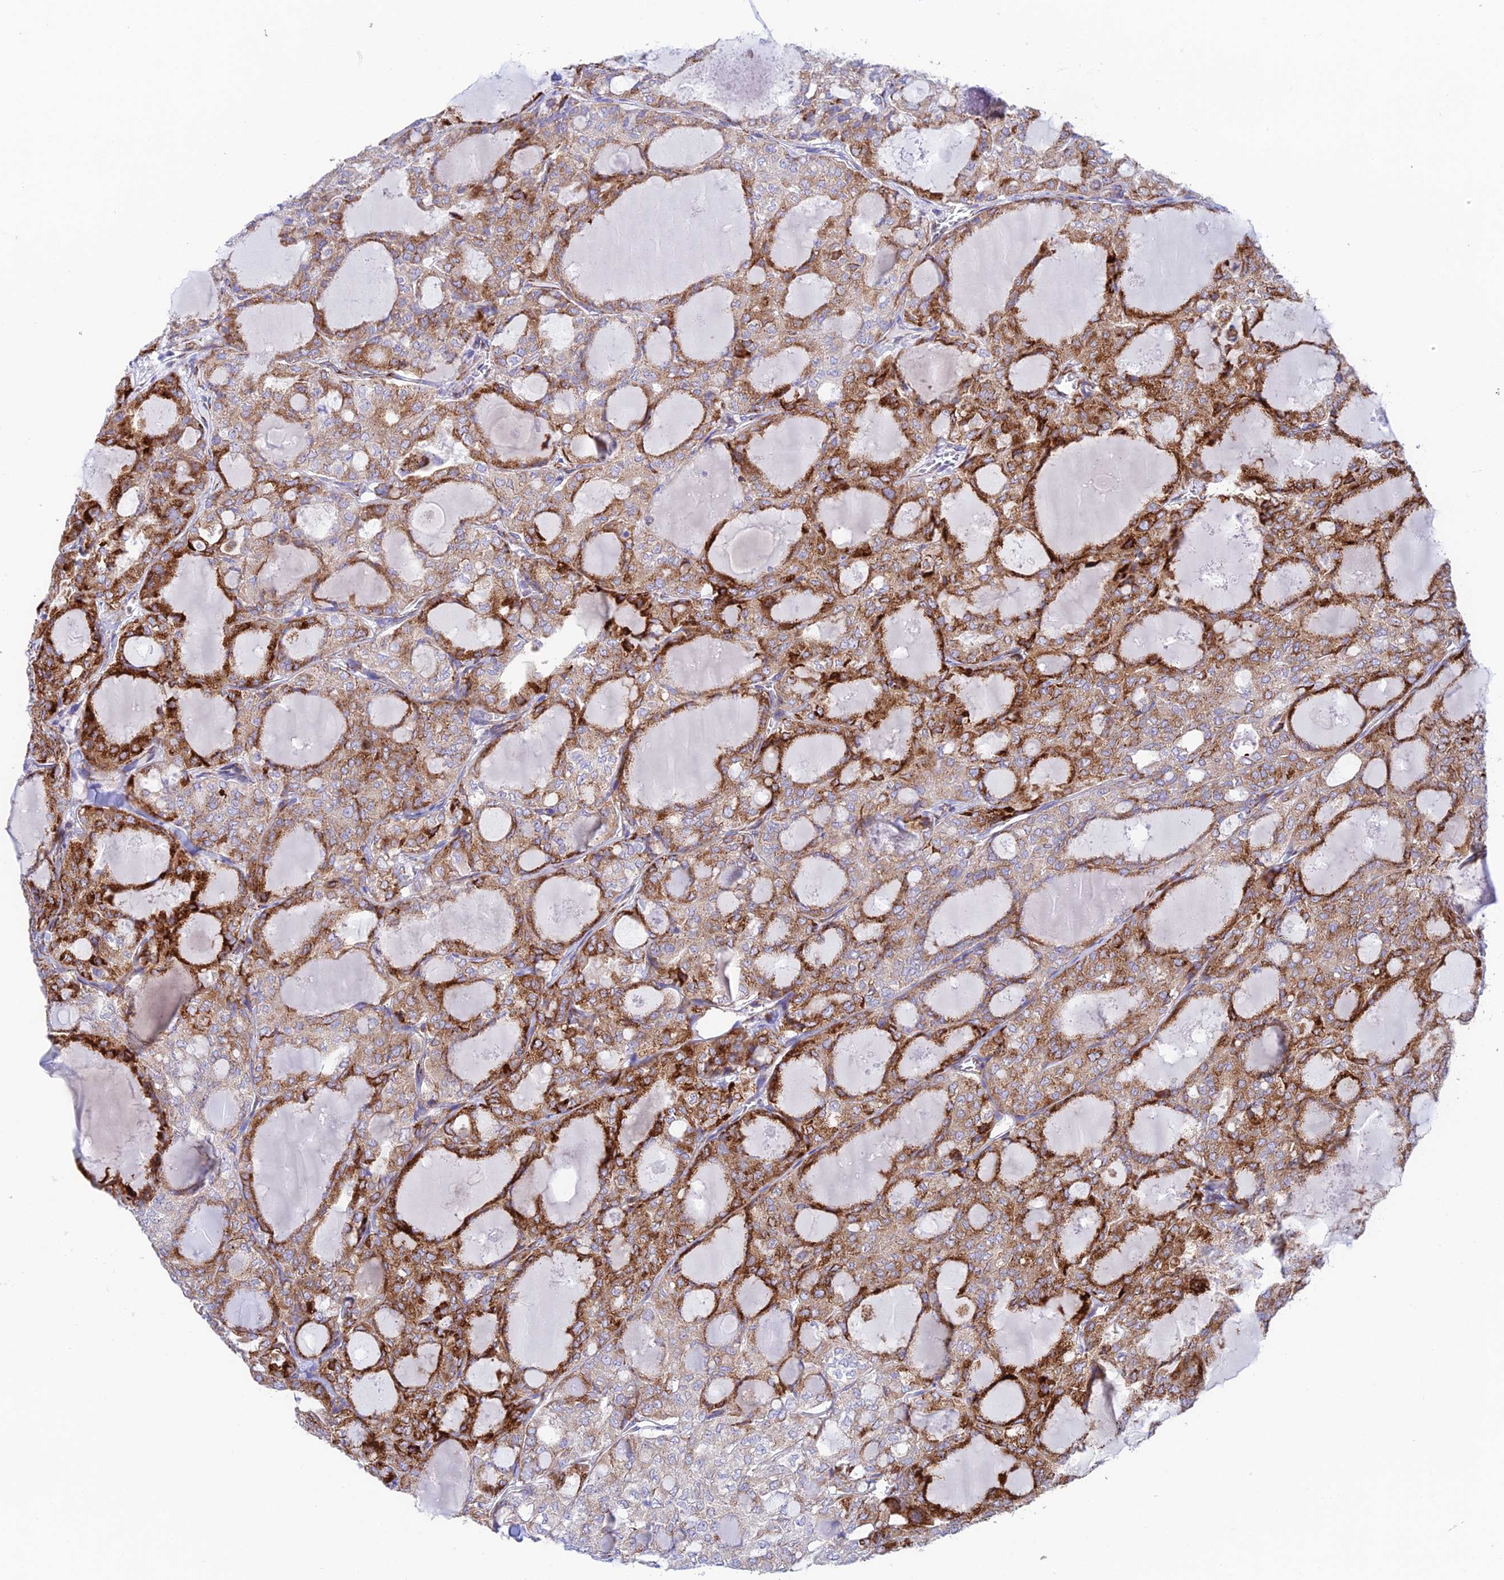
{"staining": {"intensity": "strong", "quantity": "25%-75%", "location": "cytoplasmic/membranous"}, "tissue": "thyroid cancer", "cell_type": "Tumor cells", "image_type": "cancer", "snomed": [{"axis": "morphology", "description": "Follicular adenoma carcinoma, NOS"}, {"axis": "topography", "description": "Thyroid gland"}], "caption": "The immunohistochemical stain labels strong cytoplasmic/membranous expression in tumor cells of thyroid cancer tissue.", "gene": "TUBGCP6", "patient": {"sex": "male", "age": 75}}